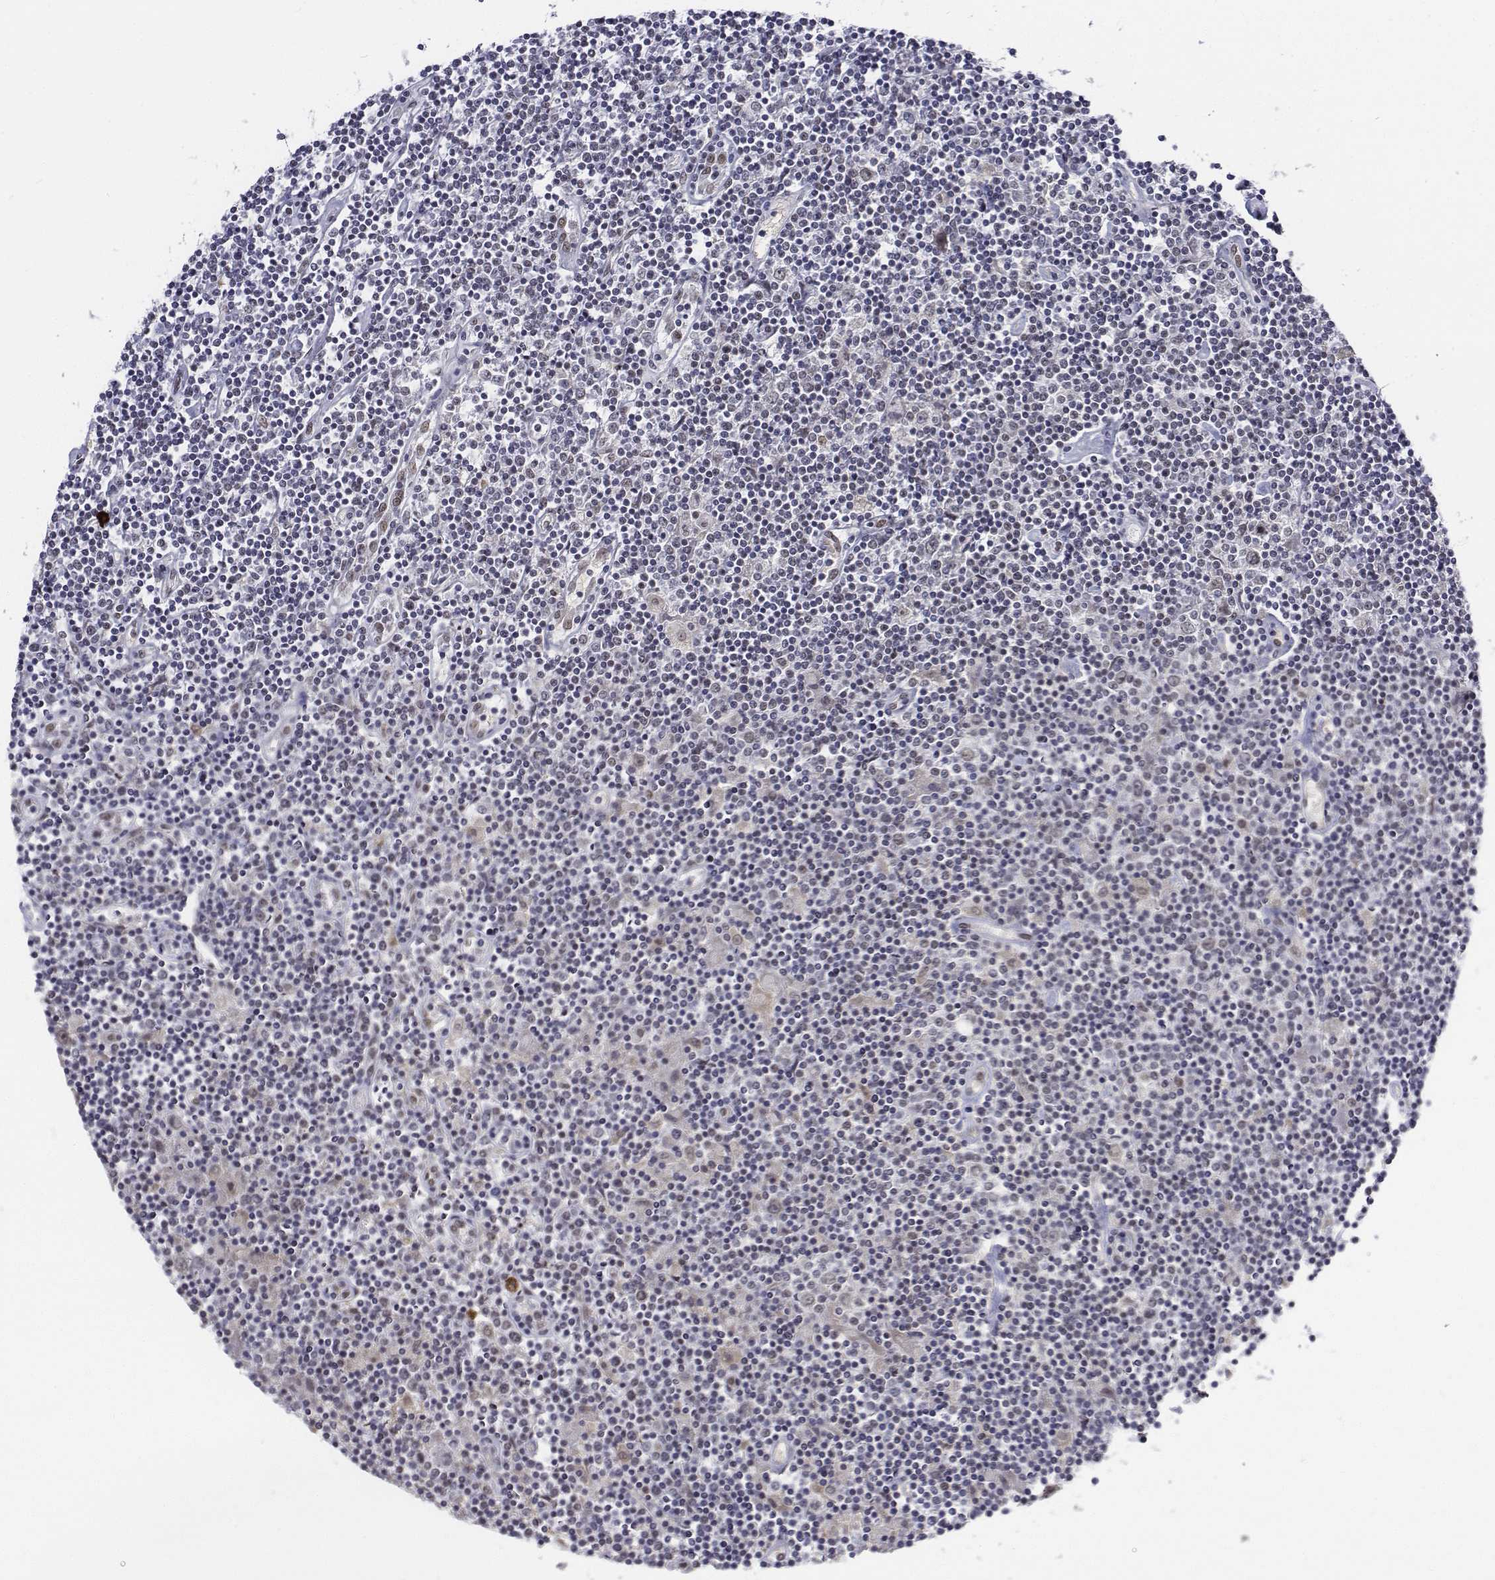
{"staining": {"intensity": "moderate", "quantity": ">75%", "location": "nuclear"}, "tissue": "lymphoma", "cell_type": "Tumor cells", "image_type": "cancer", "snomed": [{"axis": "morphology", "description": "Hodgkin's disease, NOS"}, {"axis": "topography", "description": "Lymph node"}], "caption": "There is medium levels of moderate nuclear expression in tumor cells of Hodgkin's disease, as demonstrated by immunohistochemical staining (brown color).", "gene": "ATRX", "patient": {"sex": "male", "age": 40}}